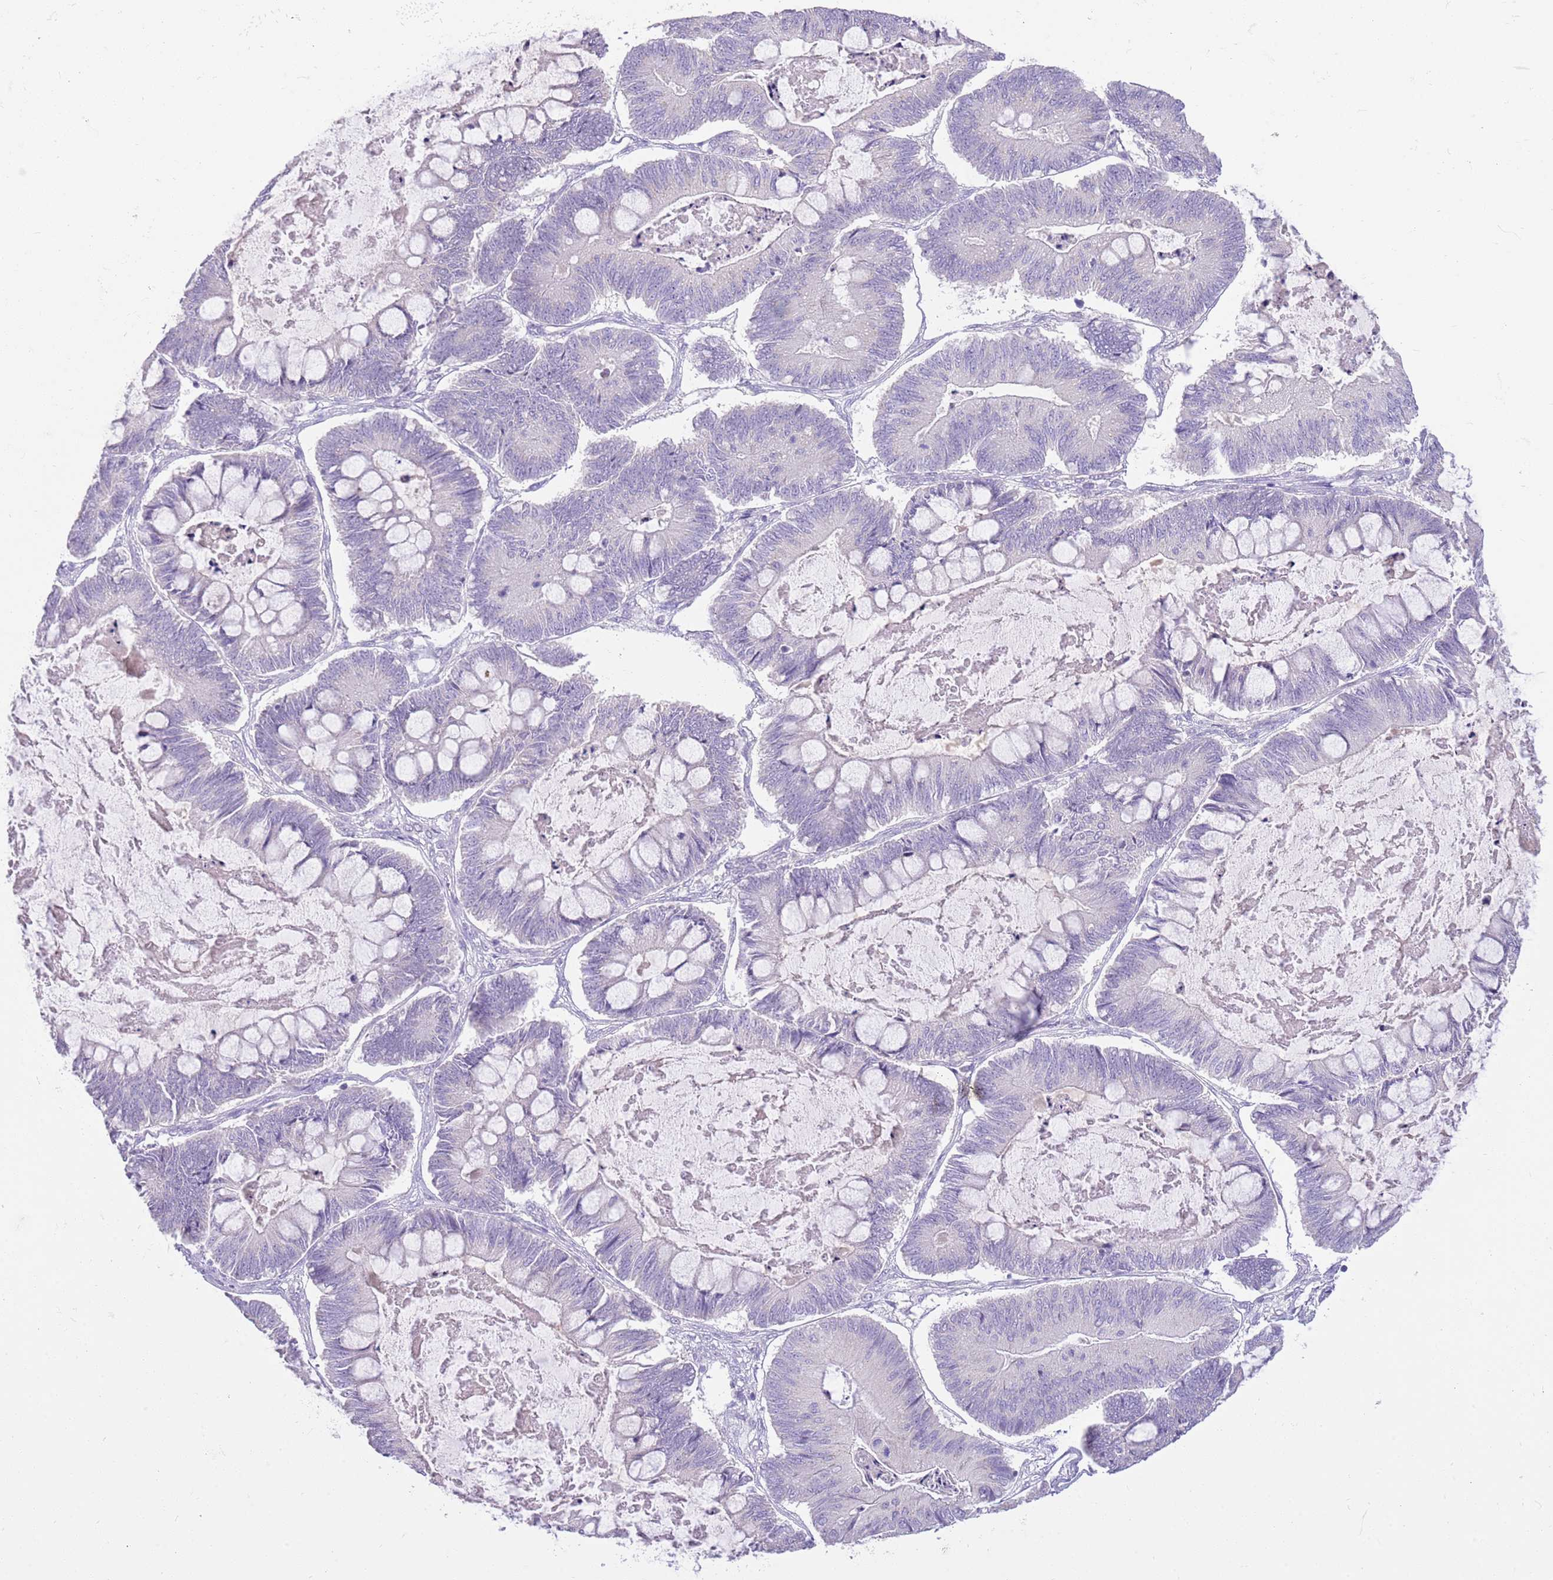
{"staining": {"intensity": "negative", "quantity": "none", "location": "none"}, "tissue": "ovarian cancer", "cell_type": "Tumor cells", "image_type": "cancer", "snomed": [{"axis": "morphology", "description": "Cystadenocarcinoma, mucinous, NOS"}, {"axis": "topography", "description": "Ovary"}], "caption": "A photomicrograph of ovarian mucinous cystadenocarcinoma stained for a protein demonstrates no brown staining in tumor cells.", "gene": "SFTPA1", "patient": {"sex": "female", "age": 61}}